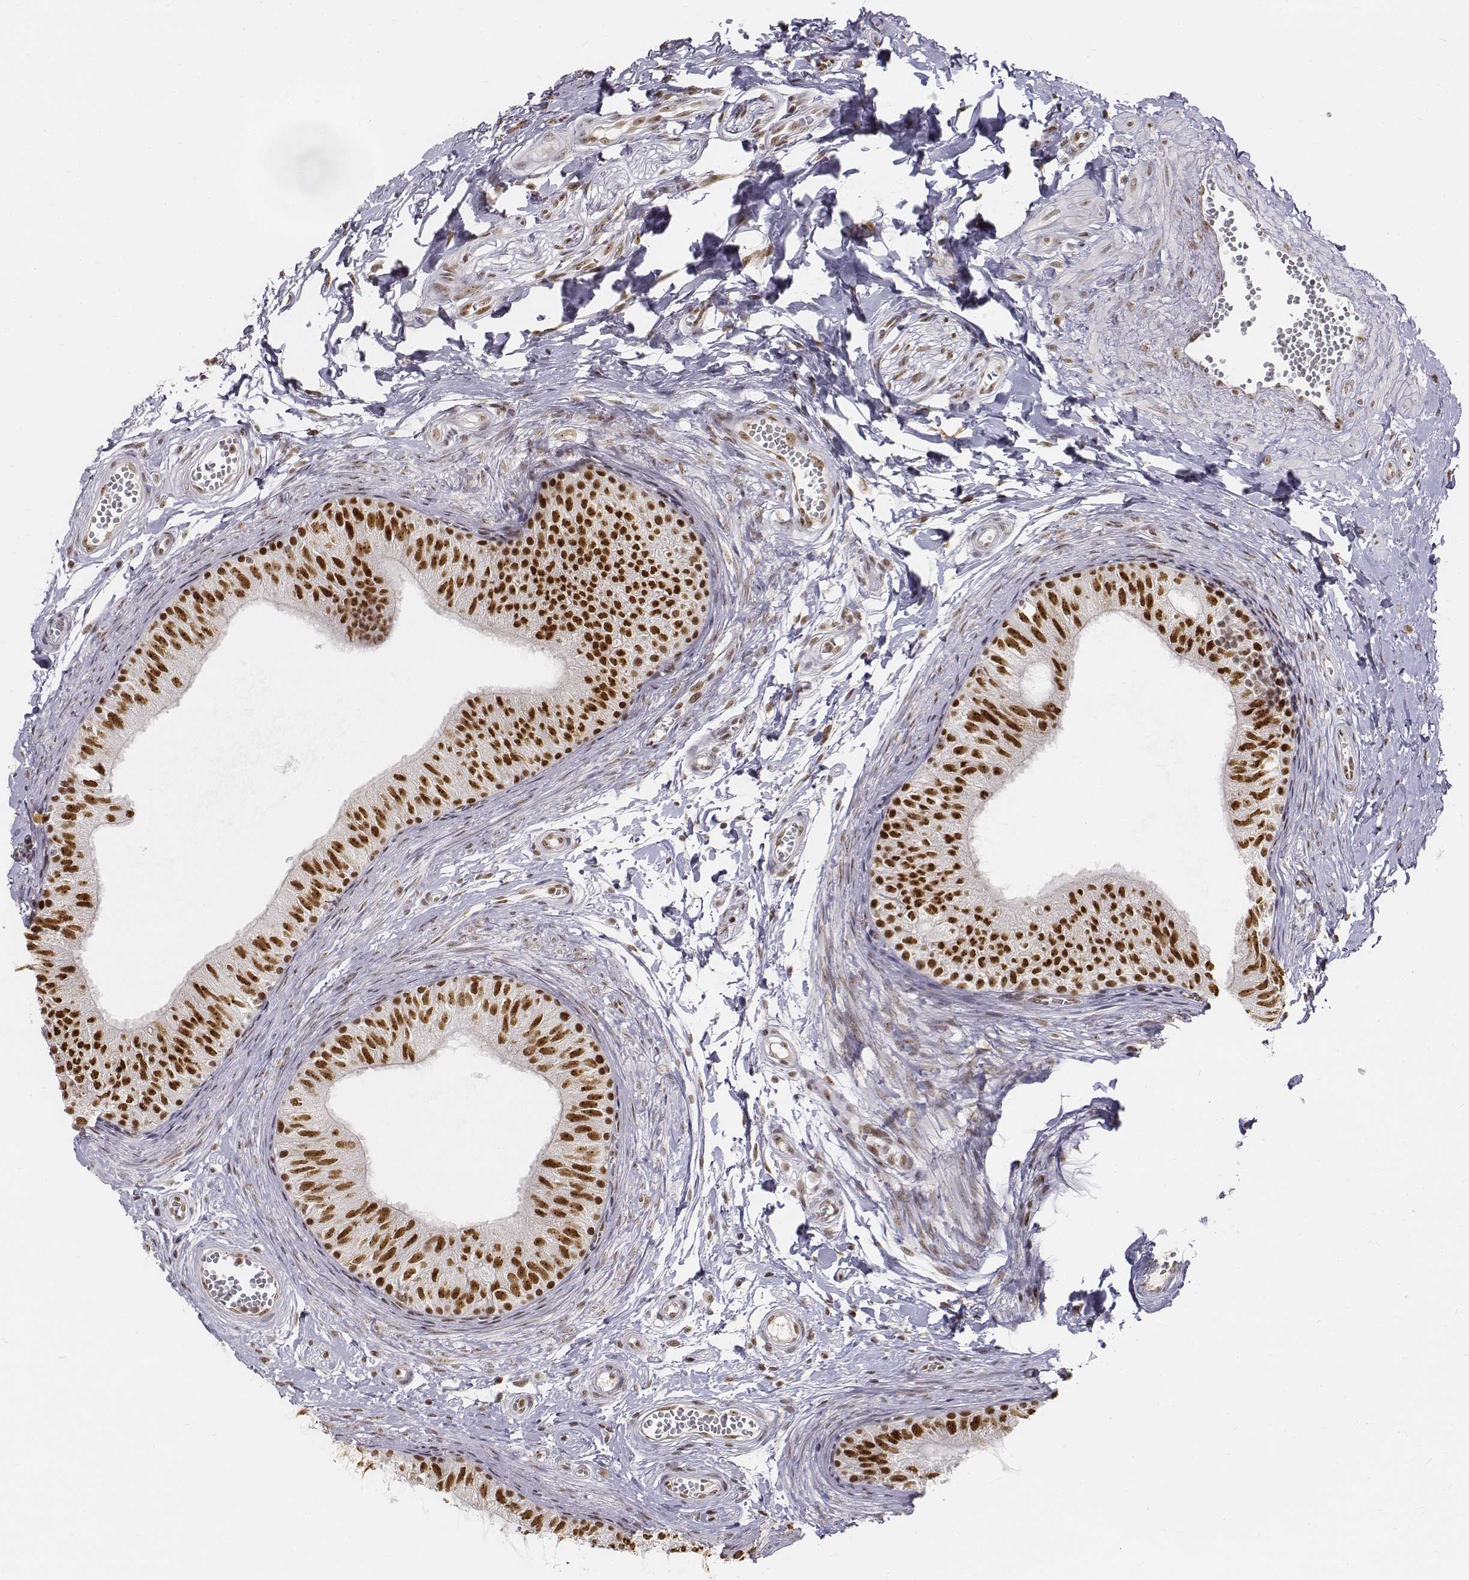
{"staining": {"intensity": "strong", "quantity": ">75%", "location": "nuclear"}, "tissue": "epididymis", "cell_type": "Glandular cells", "image_type": "normal", "snomed": [{"axis": "morphology", "description": "Normal tissue, NOS"}, {"axis": "topography", "description": "Epididymis"}], "caption": "Immunohistochemistry (IHC) (DAB) staining of normal epididymis displays strong nuclear protein positivity in about >75% of glandular cells.", "gene": "PHF6", "patient": {"sex": "male", "age": 22}}